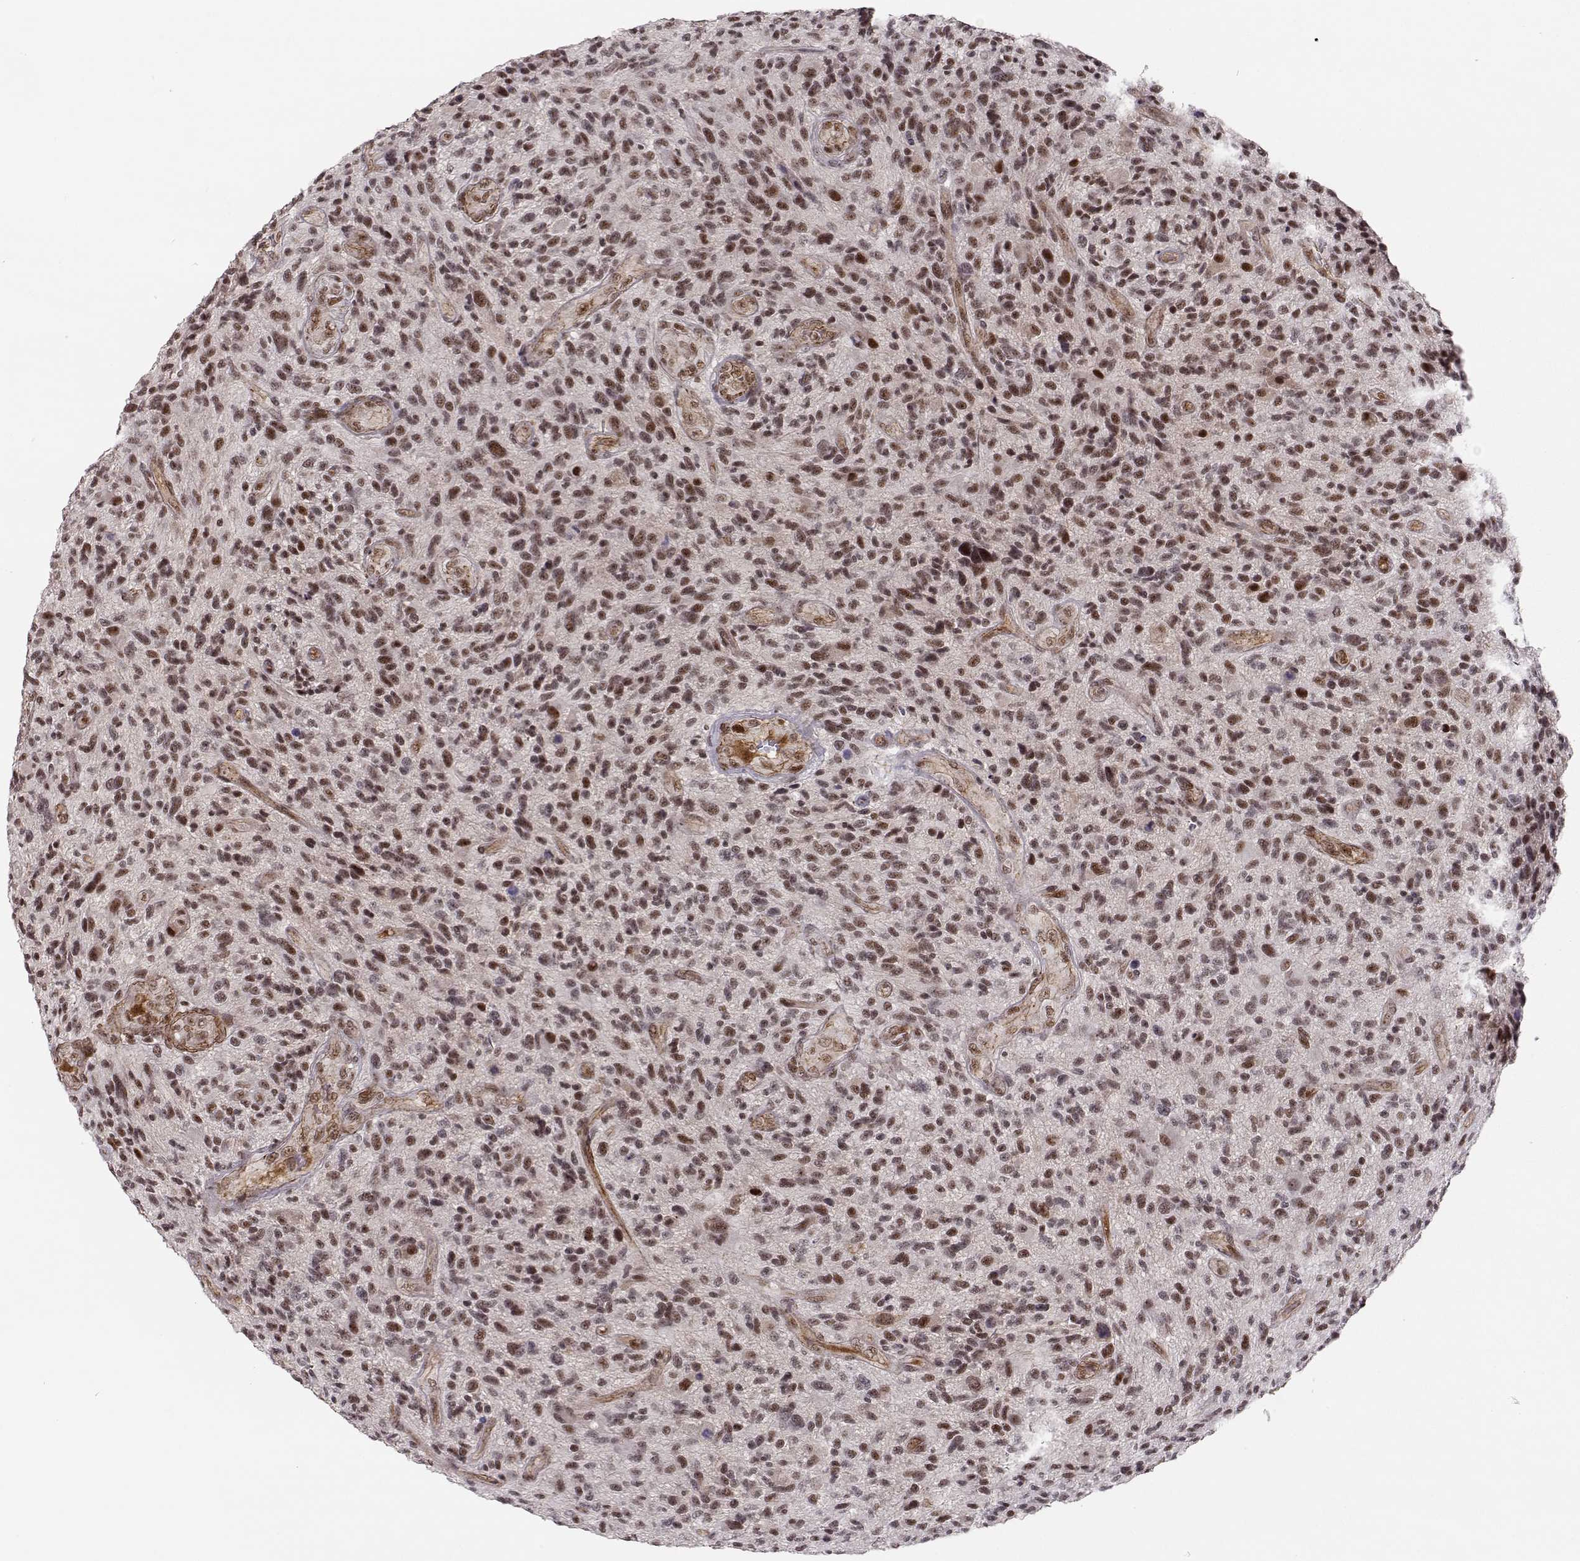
{"staining": {"intensity": "moderate", "quantity": ">75%", "location": "nuclear"}, "tissue": "glioma", "cell_type": "Tumor cells", "image_type": "cancer", "snomed": [{"axis": "morphology", "description": "Glioma, malignant, High grade"}, {"axis": "topography", "description": "Brain"}], "caption": "IHC of glioma demonstrates medium levels of moderate nuclear staining in approximately >75% of tumor cells.", "gene": "CIR1", "patient": {"sex": "male", "age": 47}}